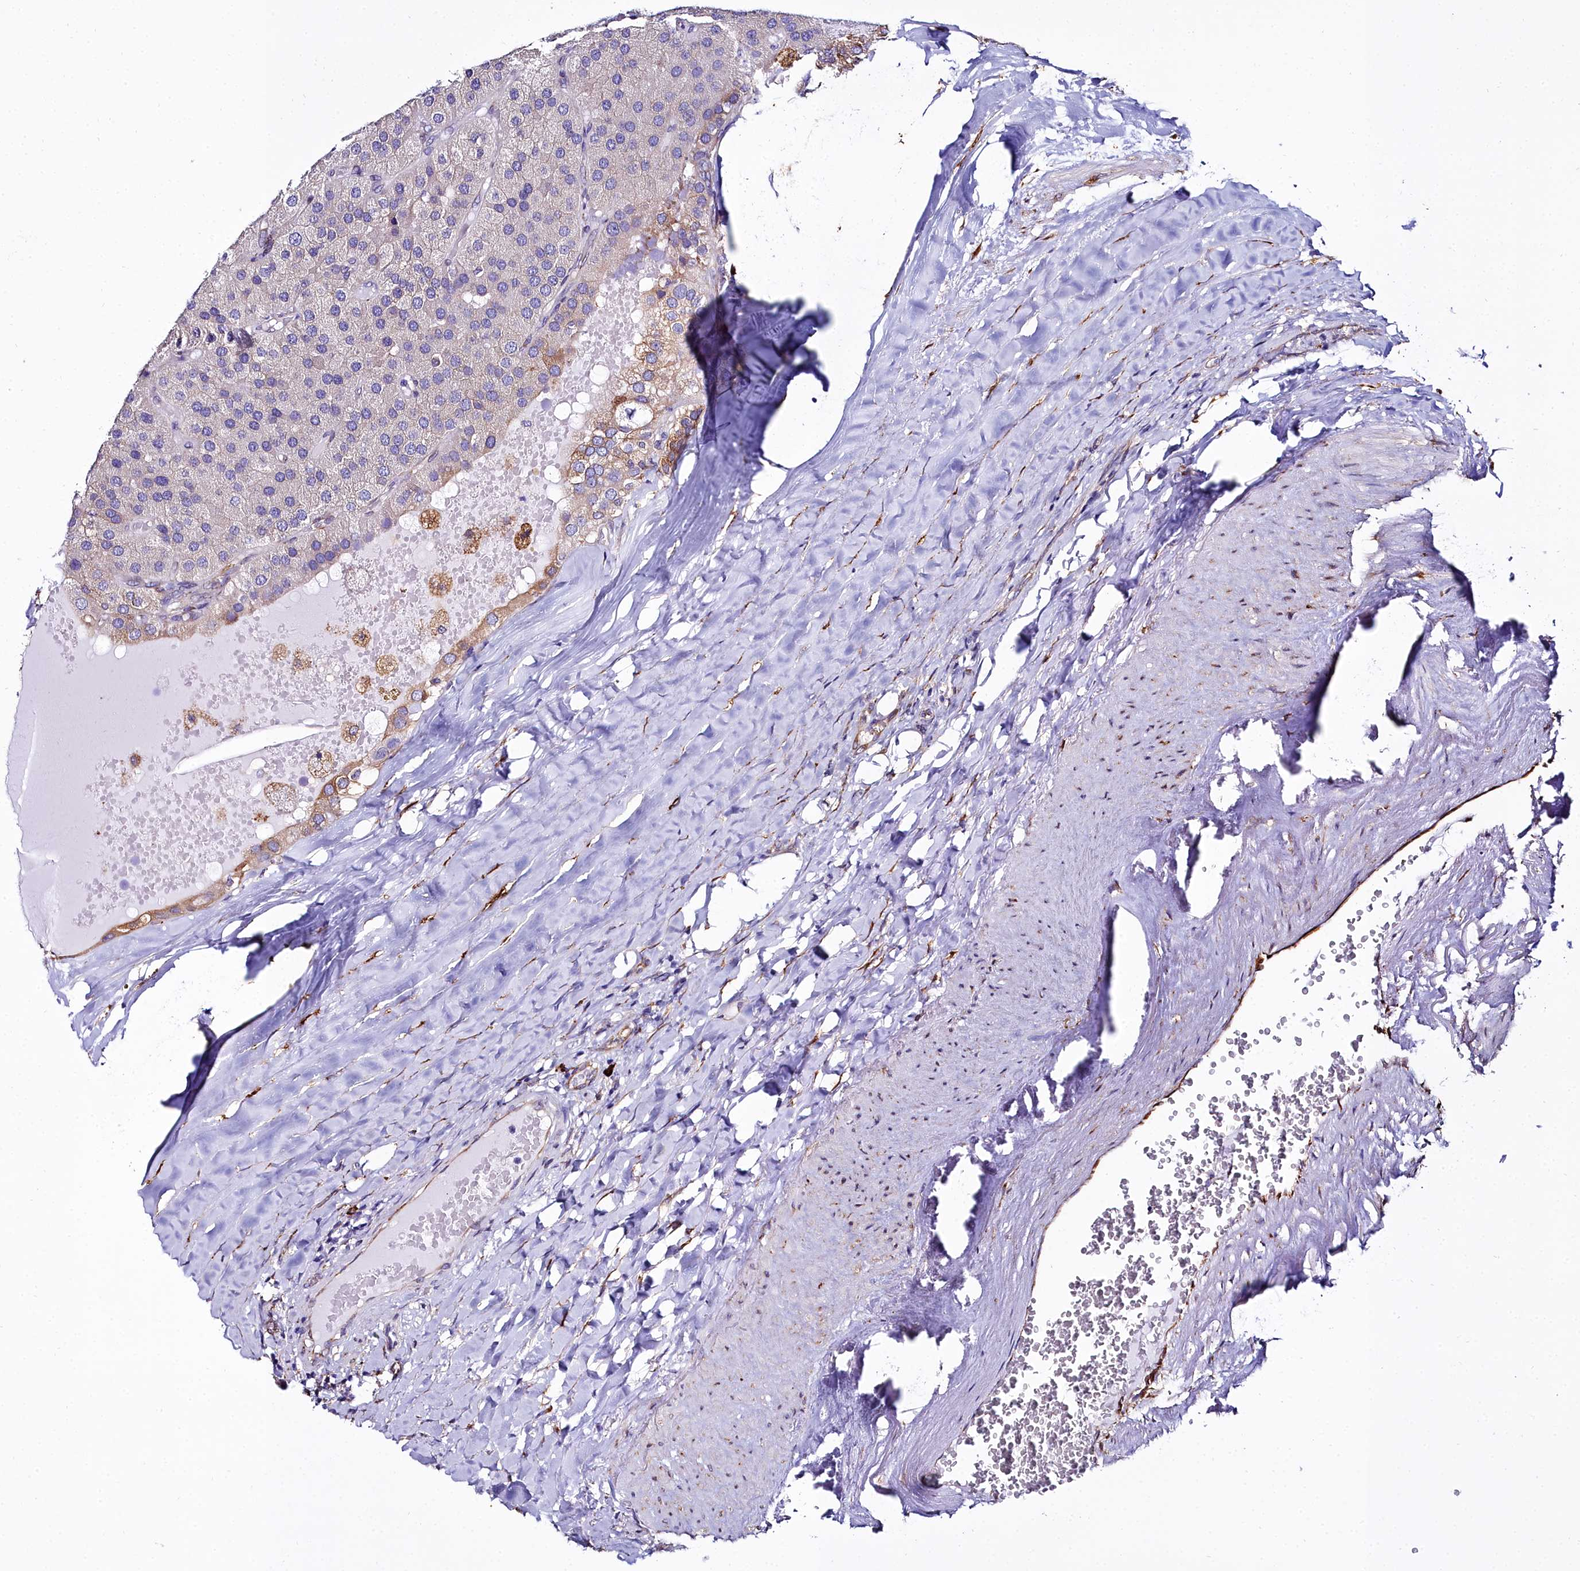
{"staining": {"intensity": "weak", "quantity": "<25%", "location": "cytoplasmic/membranous"}, "tissue": "parathyroid gland", "cell_type": "Glandular cells", "image_type": "normal", "snomed": [{"axis": "morphology", "description": "Normal tissue, NOS"}, {"axis": "morphology", "description": "Adenoma, NOS"}, {"axis": "topography", "description": "Parathyroid gland"}], "caption": "The photomicrograph displays no staining of glandular cells in normal parathyroid gland. (Brightfield microscopy of DAB immunohistochemistry (IHC) at high magnification).", "gene": "TXNDC5", "patient": {"sex": "female", "age": 86}}